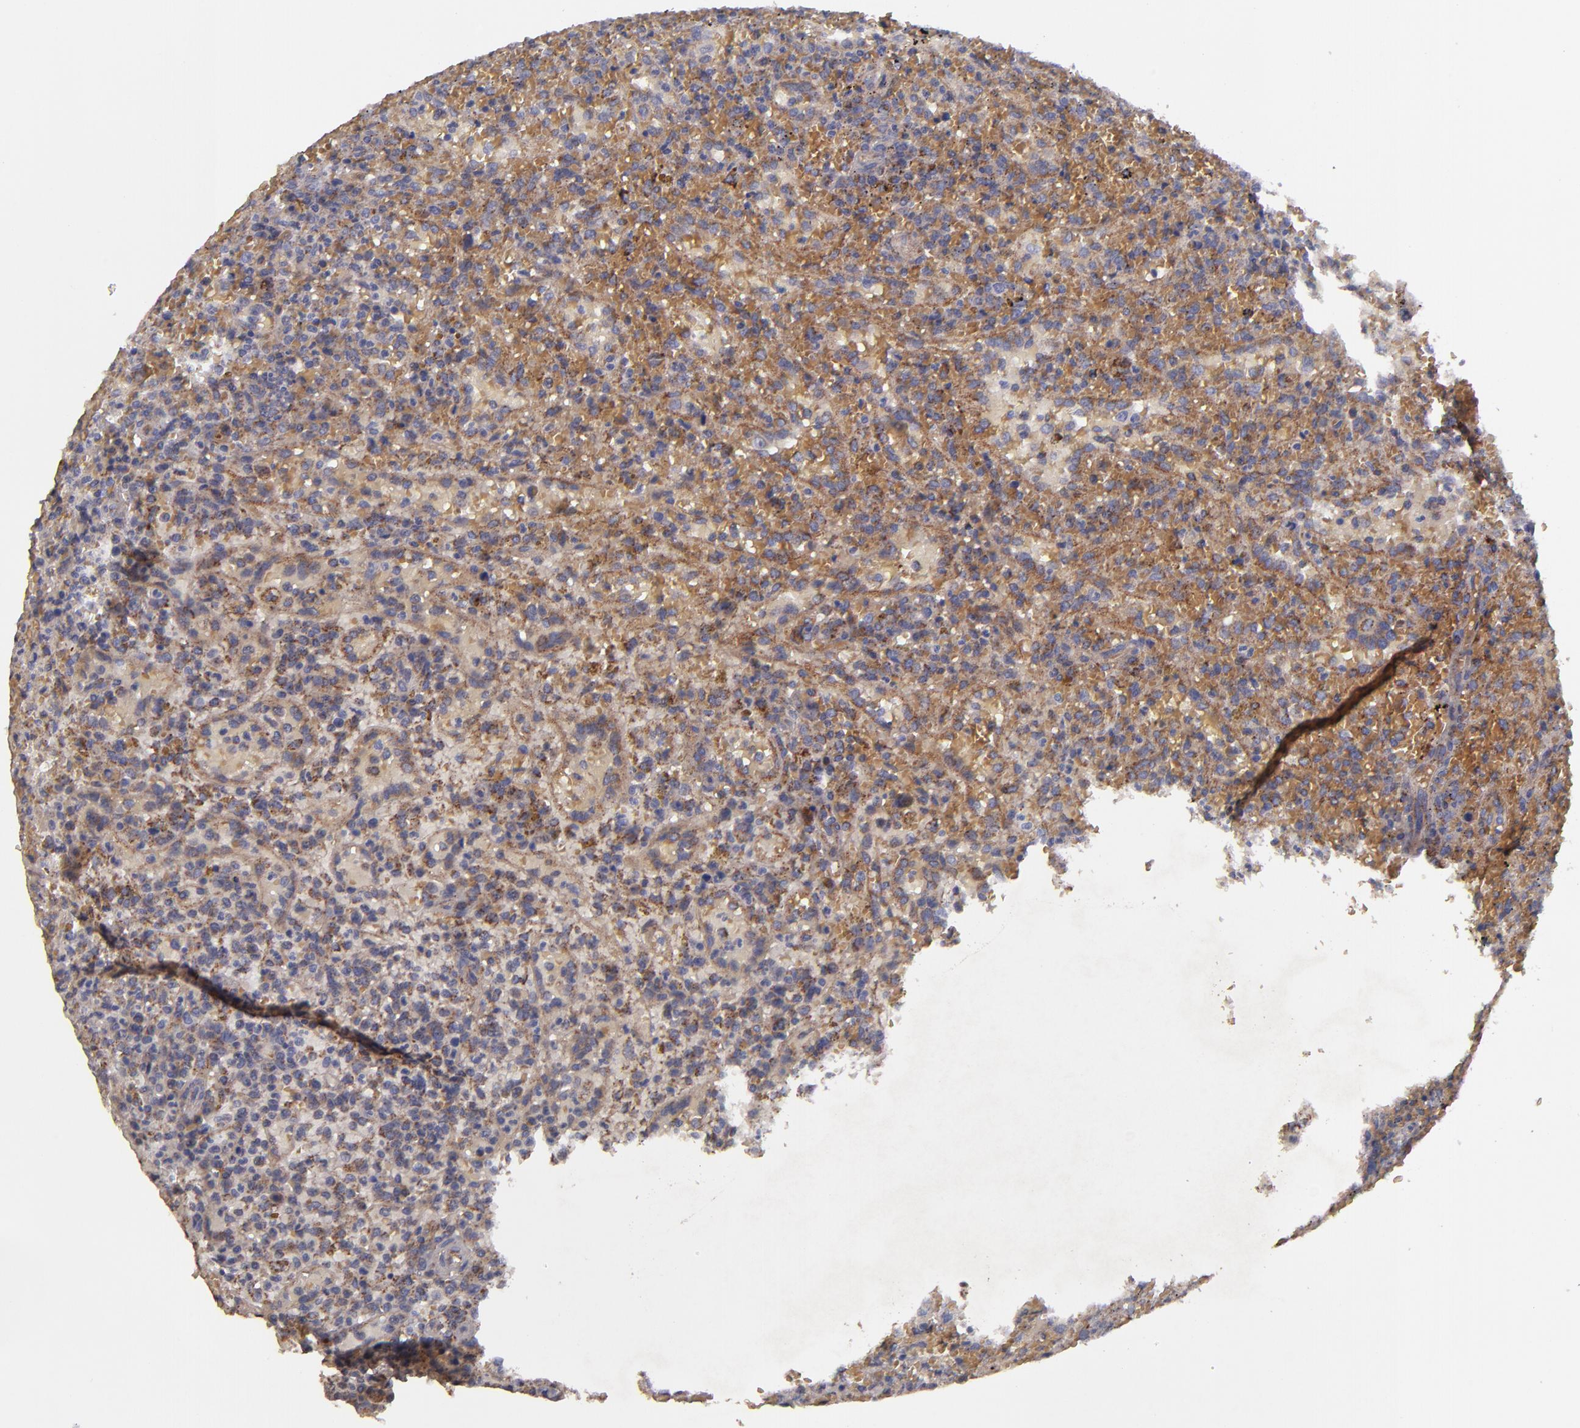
{"staining": {"intensity": "moderate", "quantity": ">75%", "location": "cytoplasmic/membranous"}, "tissue": "lymphoma", "cell_type": "Tumor cells", "image_type": "cancer", "snomed": [{"axis": "morphology", "description": "Malignant lymphoma, non-Hodgkin's type, High grade"}, {"axis": "topography", "description": "Spleen"}, {"axis": "topography", "description": "Lymph node"}], "caption": "Tumor cells display moderate cytoplasmic/membranous staining in about >75% of cells in lymphoma. (DAB = brown stain, brightfield microscopy at high magnification).", "gene": "CLTA", "patient": {"sex": "female", "age": 70}}